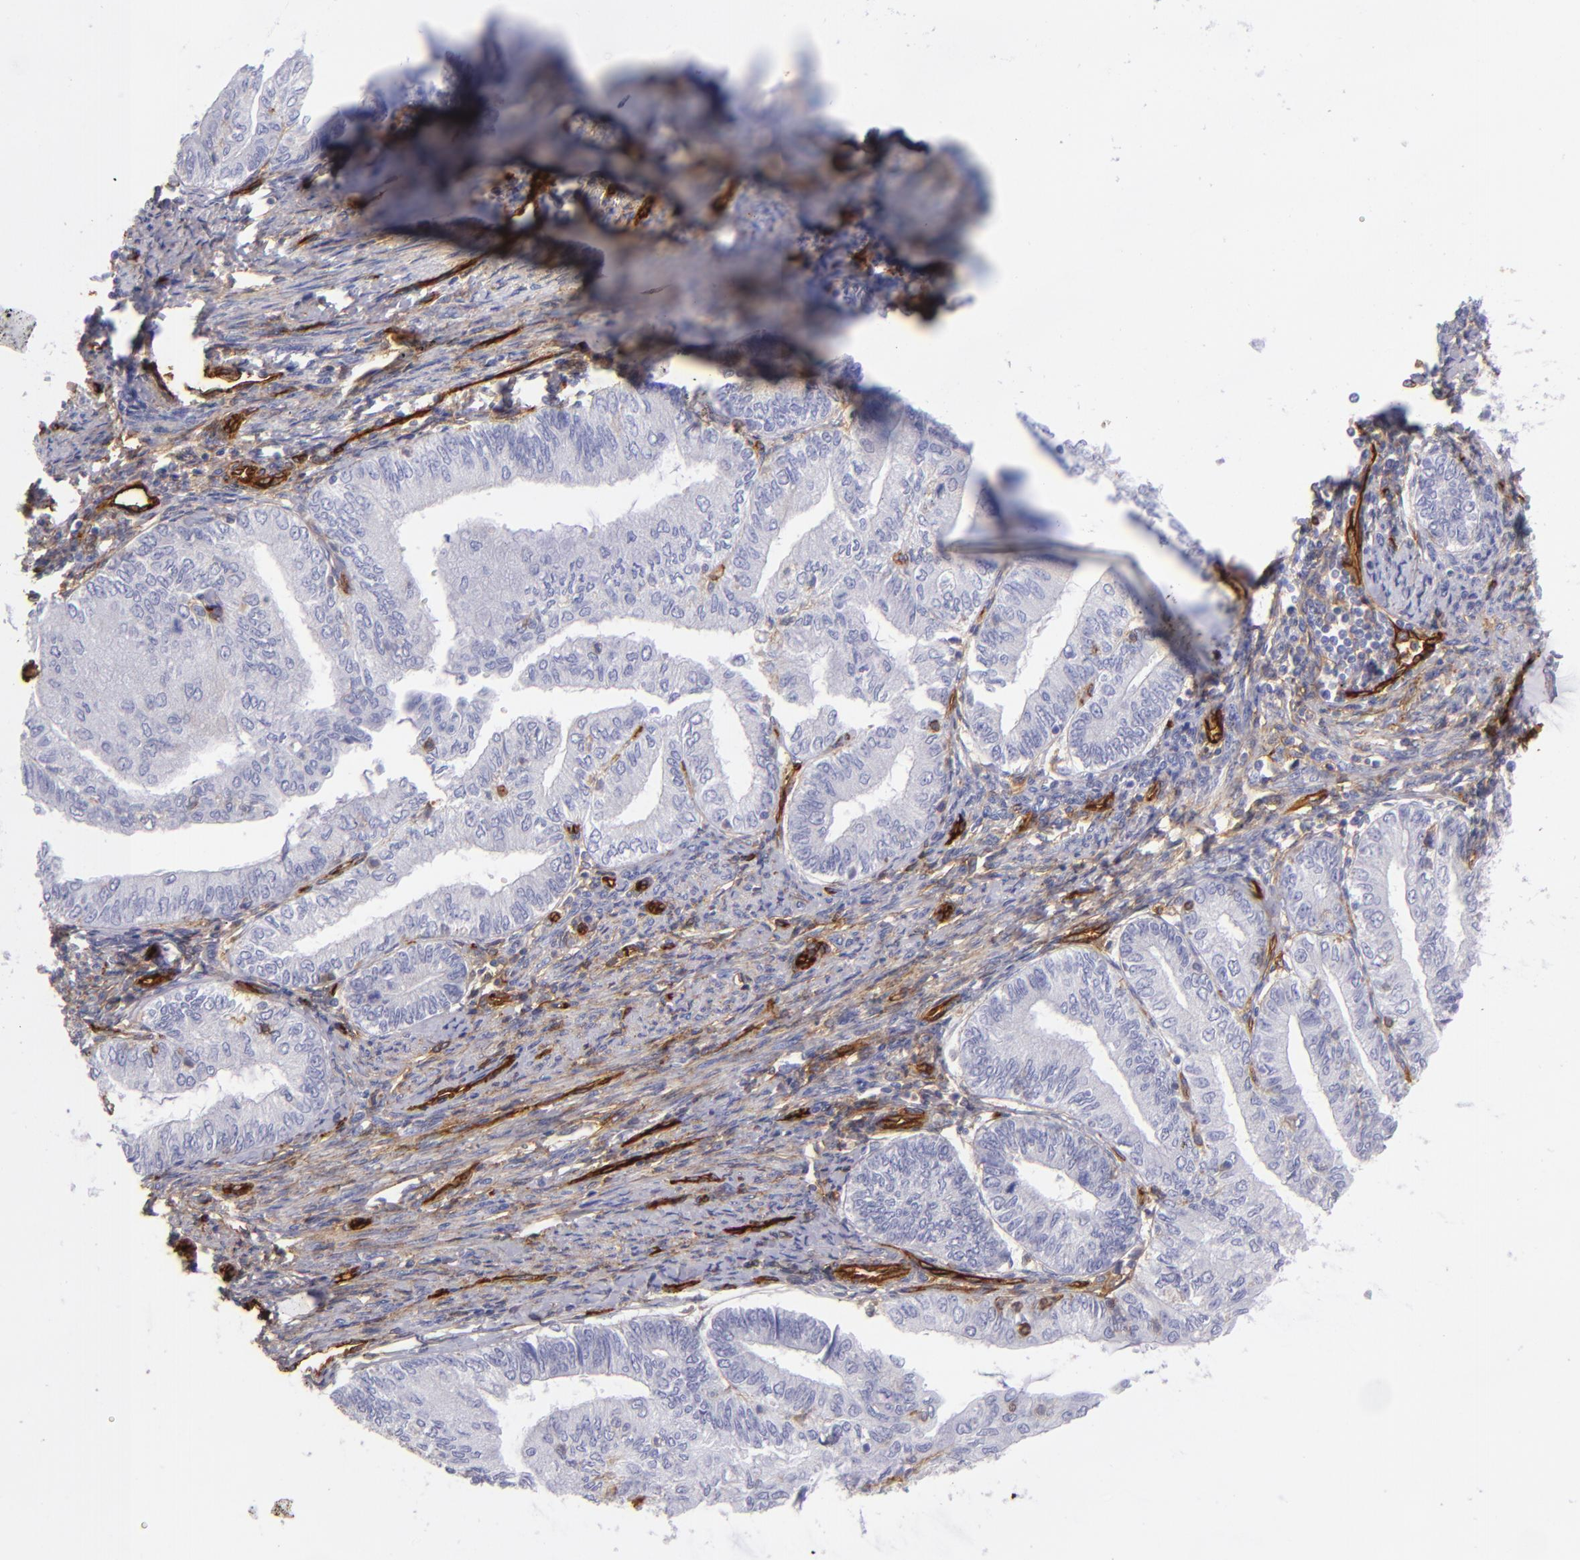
{"staining": {"intensity": "negative", "quantity": "none", "location": "none"}, "tissue": "endometrial cancer", "cell_type": "Tumor cells", "image_type": "cancer", "snomed": [{"axis": "morphology", "description": "Adenocarcinoma, NOS"}, {"axis": "topography", "description": "Endometrium"}], "caption": "The IHC image has no significant positivity in tumor cells of endometrial cancer tissue.", "gene": "ENTPD1", "patient": {"sex": "female", "age": 66}}